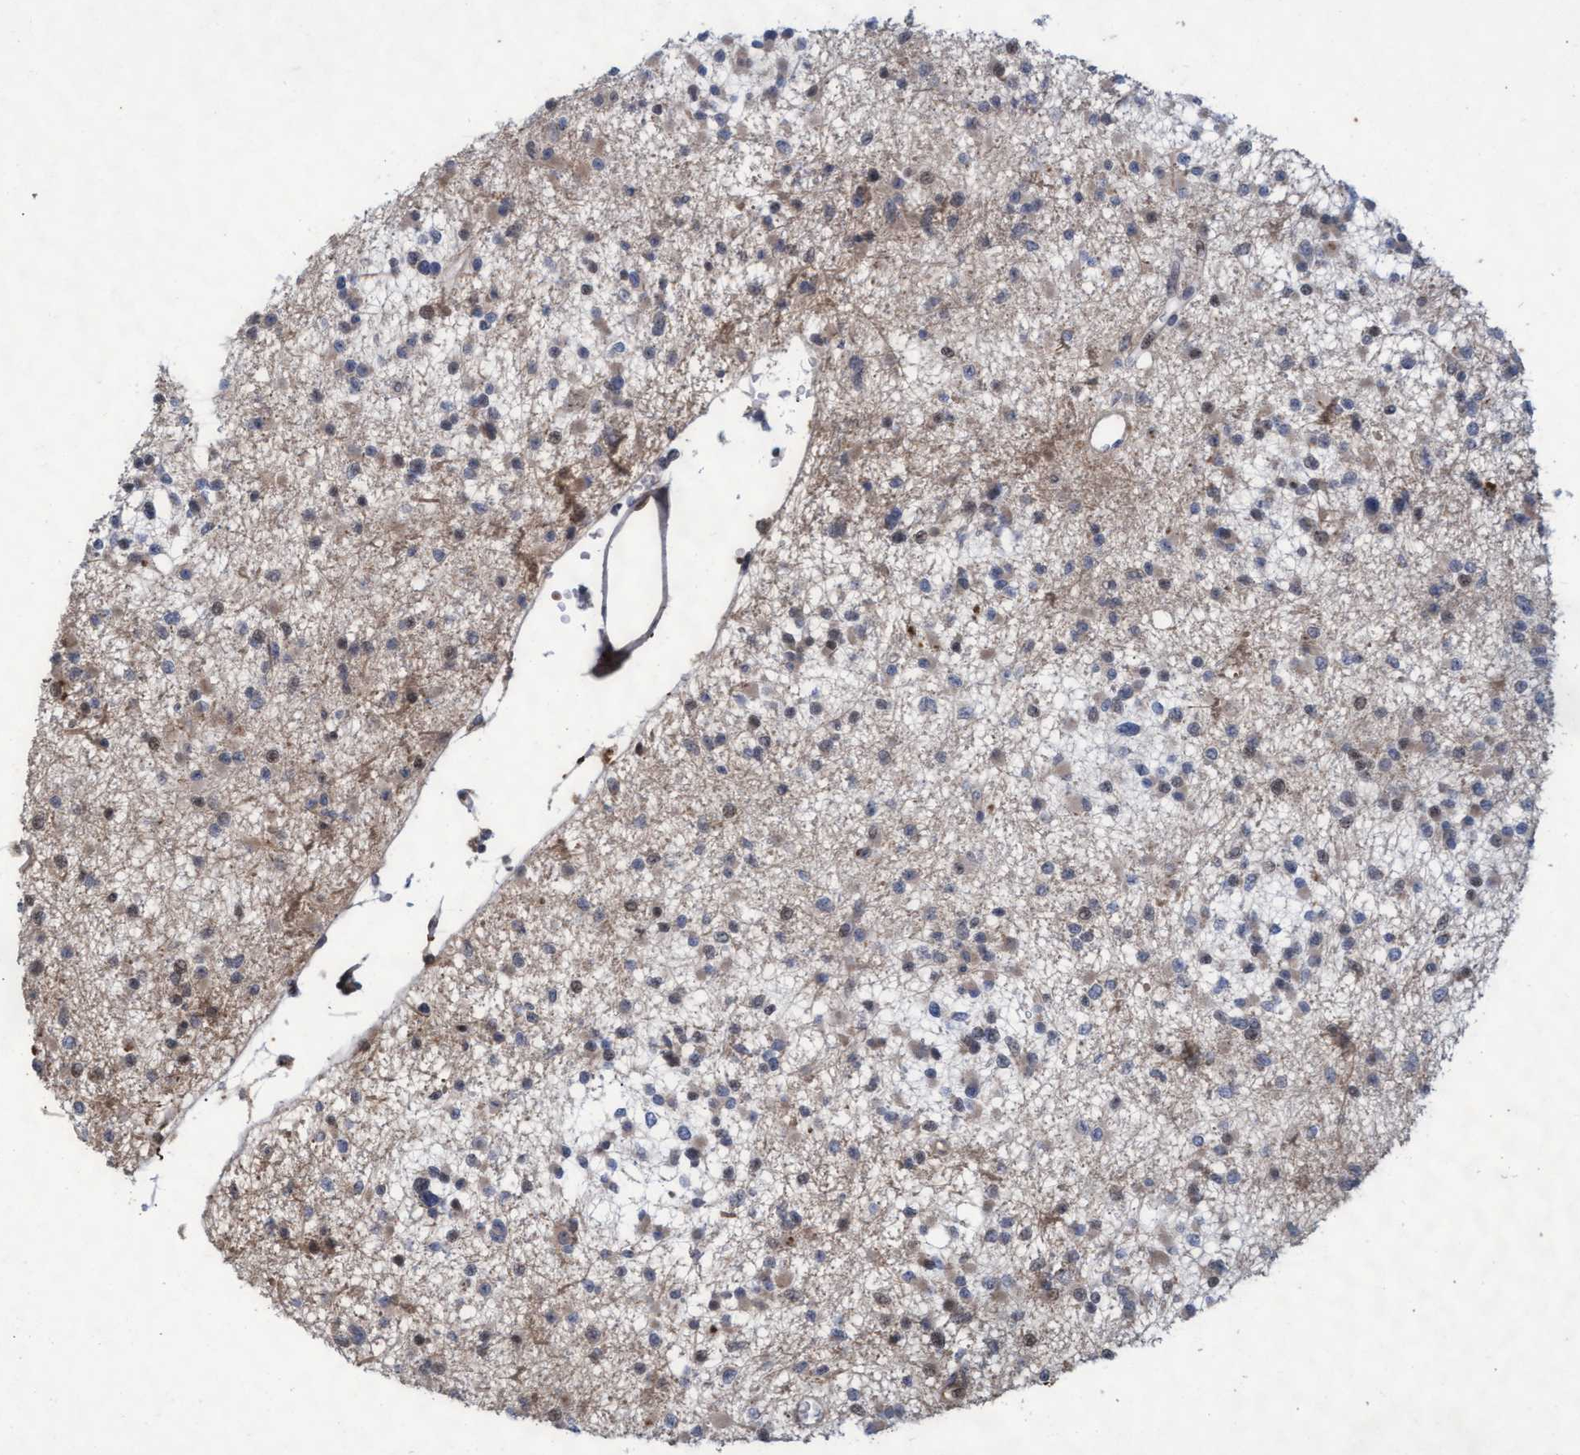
{"staining": {"intensity": "weak", "quantity": "25%-75%", "location": "cytoplasmic/membranous"}, "tissue": "glioma", "cell_type": "Tumor cells", "image_type": "cancer", "snomed": [{"axis": "morphology", "description": "Glioma, malignant, Low grade"}, {"axis": "topography", "description": "Brain"}], "caption": "There is low levels of weak cytoplasmic/membranous expression in tumor cells of malignant glioma (low-grade), as demonstrated by immunohistochemical staining (brown color).", "gene": "KCNC2", "patient": {"sex": "female", "age": 22}}